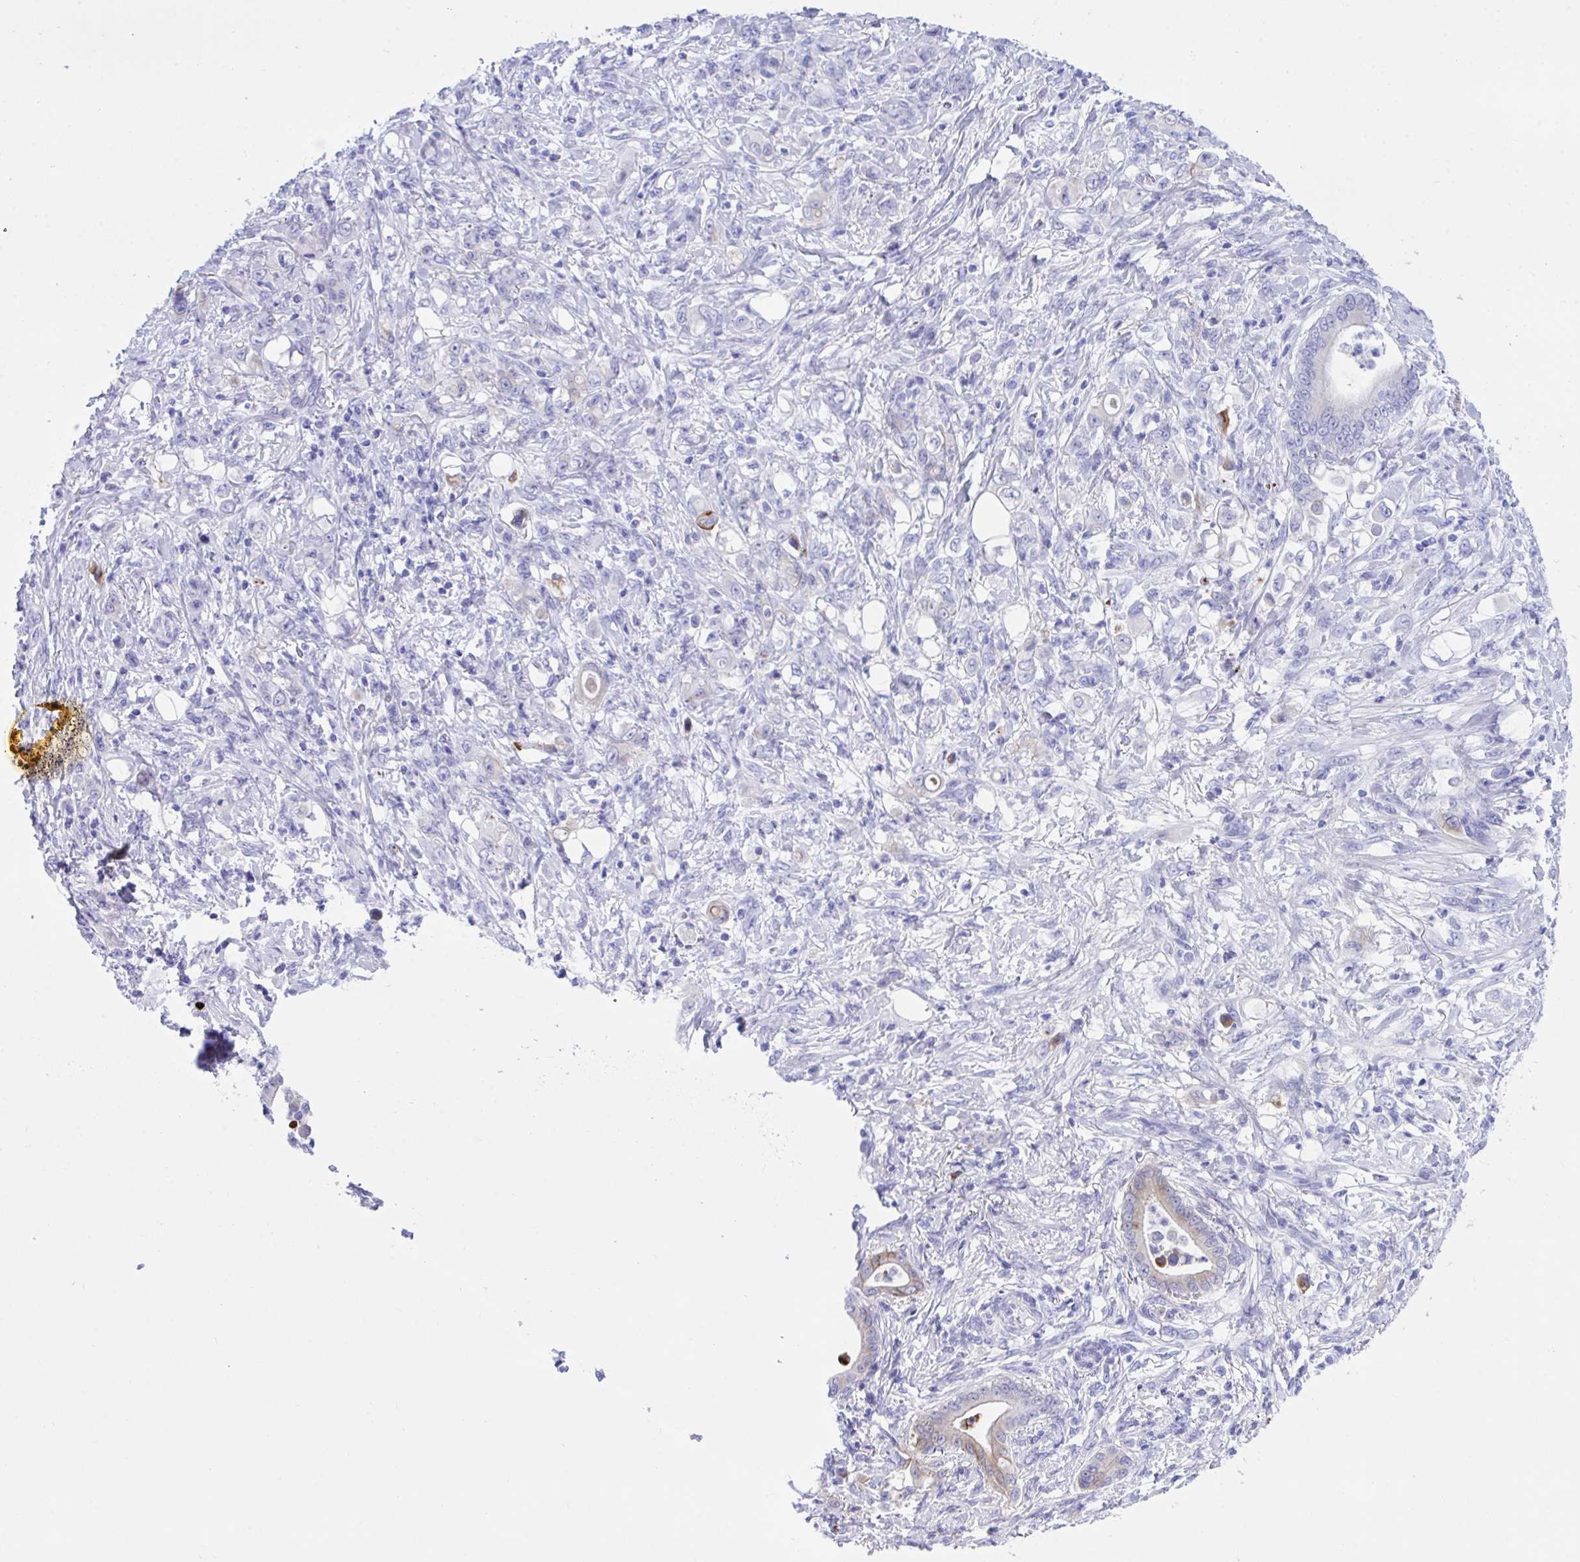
{"staining": {"intensity": "negative", "quantity": "none", "location": "none"}, "tissue": "stomach cancer", "cell_type": "Tumor cells", "image_type": "cancer", "snomed": [{"axis": "morphology", "description": "Adenocarcinoma, NOS"}, {"axis": "topography", "description": "Stomach"}], "caption": "IHC image of neoplastic tissue: stomach cancer (adenocarcinoma) stained with DAB (3,3'-diaminobenzidine) exhibits no significant protein staining in tumor cells.", "gene": "BEX5", "patient": {"sex": "female", "age": 79}}